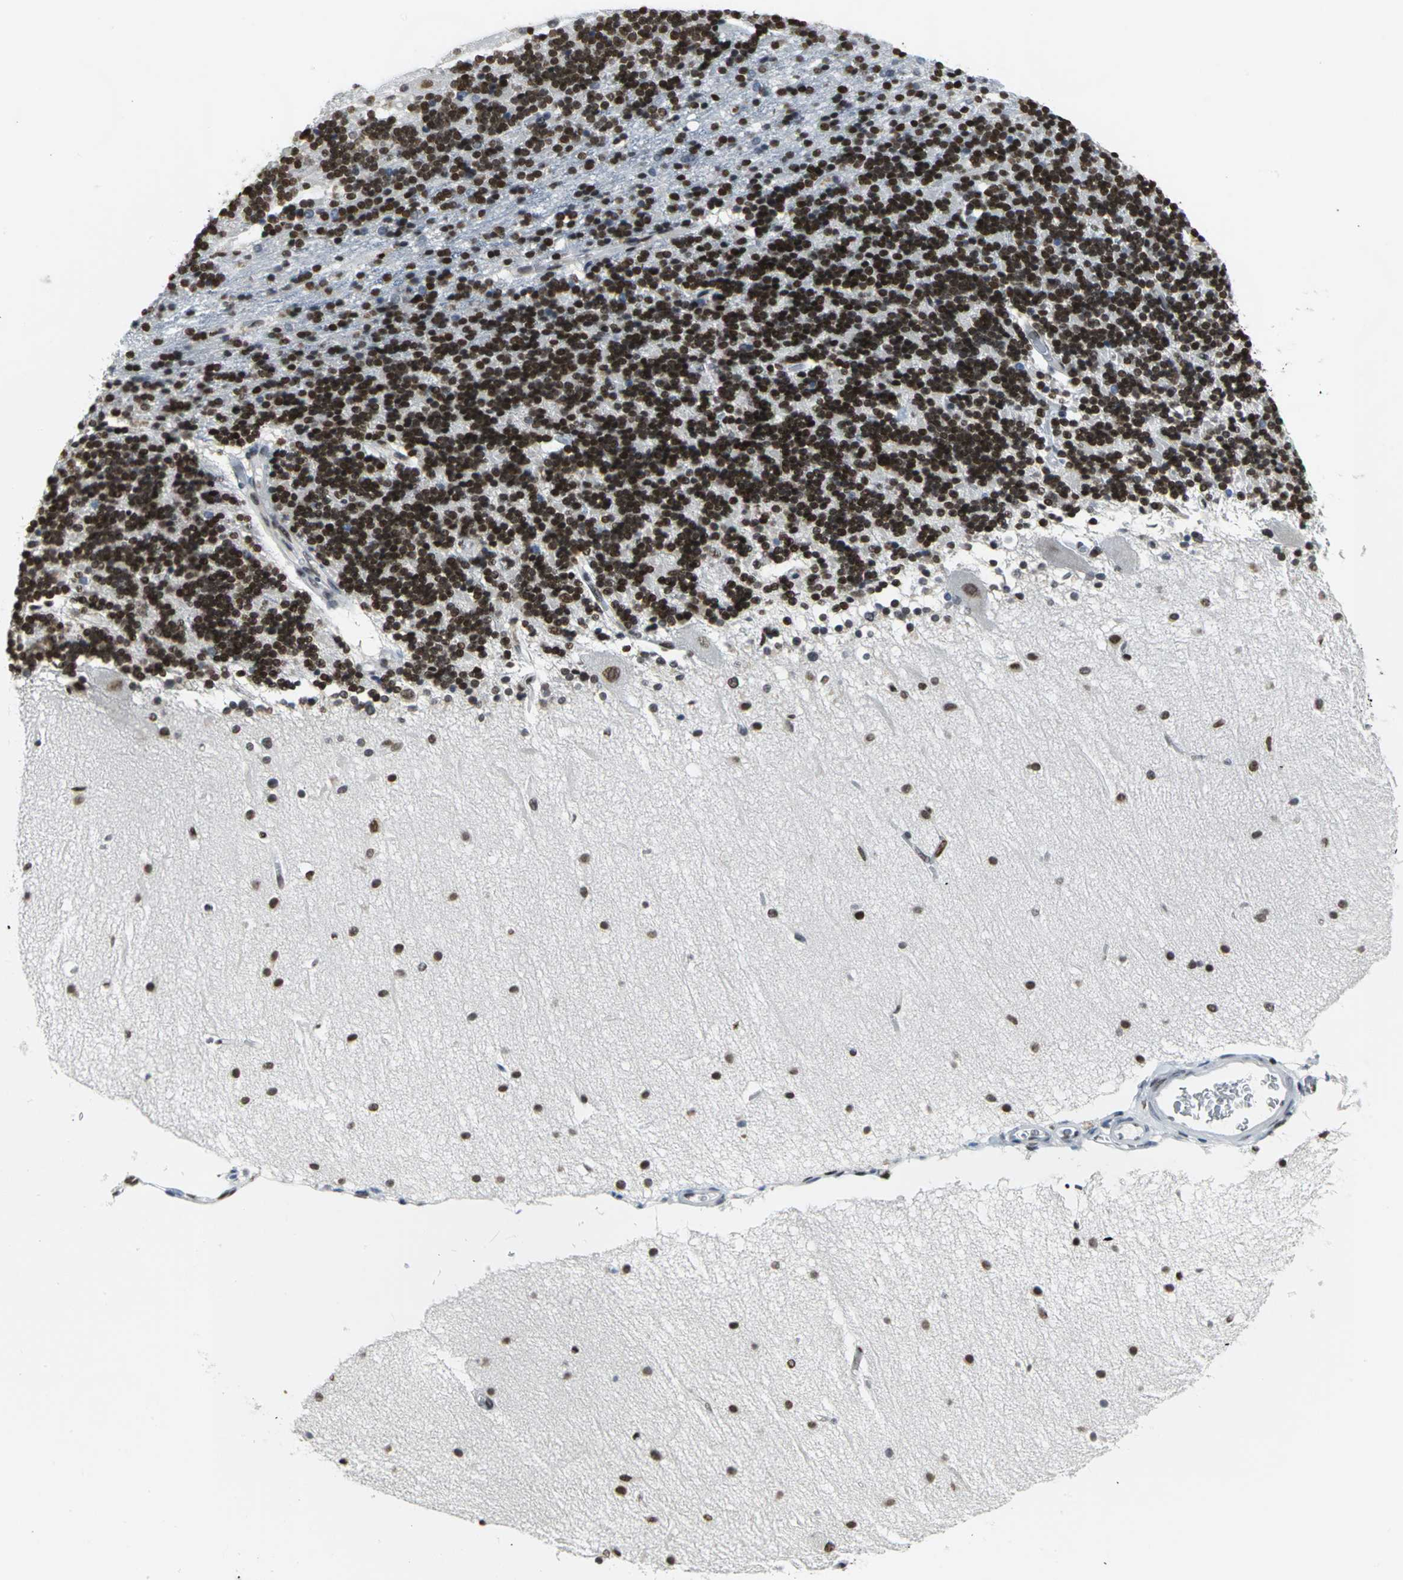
{"staining": {"intensity": "strong", "quantity": ">75%", "location": "nuclear"}, "tissue": "cerebellum", "cell_type": "Cells in granular layer", "image_type": "normal", "snomed": [{"axis": "morphology", "description": "Normal tissue, NOS"}, {"axis": "topography", "description": "Cerebellum"}], "caption": "Protein expression analysis of unremarkable human cerebellum reveals strong nuclear staining in about >75% of cells in granular layer.", "gene": "HNRNPD", "patient": {"sex": "female", "age": 54}}